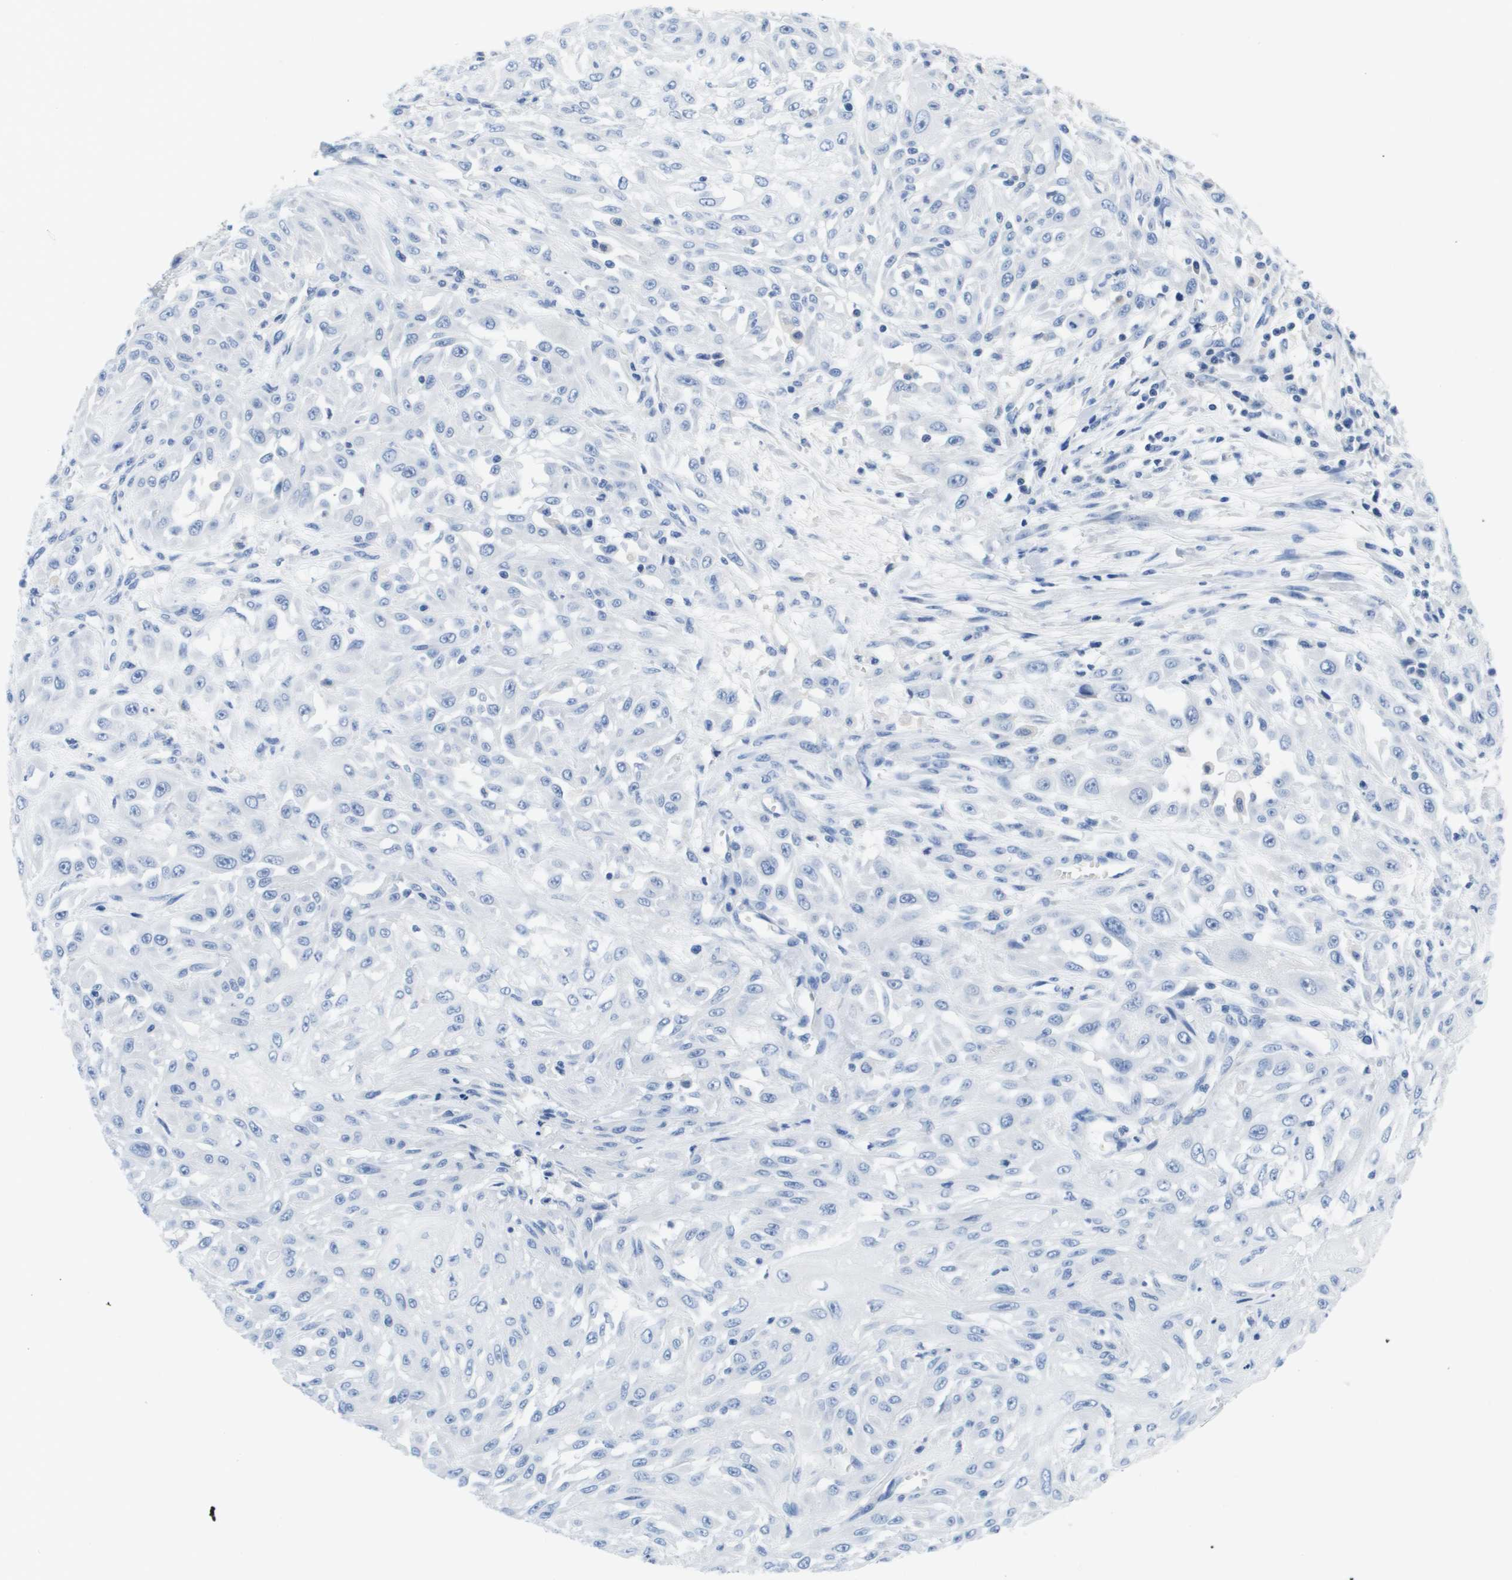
{"staining": {"intensity": "negative", "quantity": "none", "location": "none"}, "tissue": "skin cancer", "cell_type": "Tumor cells", "image_type": "cancer", "snomed": [{"axis": "morphology", "description": "Squamous cell carcinoma, NOS"}, {"axis": "morphology", "description": "Squamous cell carcinoma, metastatic, NOS"}, {"axis": "topography", "description": "Skin"}, {"axis": "topography", "description": "Lymph node"}], "caption": "Immunohistochemical staining of human skin metastatic squamous cell carcinoma demonstrates no significant expression in tumor cells. (DAB (3,3'-diaminobenzidine) immunohistochemistry (IHC) with hematoxylin counter stain).", "gene": "MS4A1", "patient": {"sex": "male", "age": 75}}